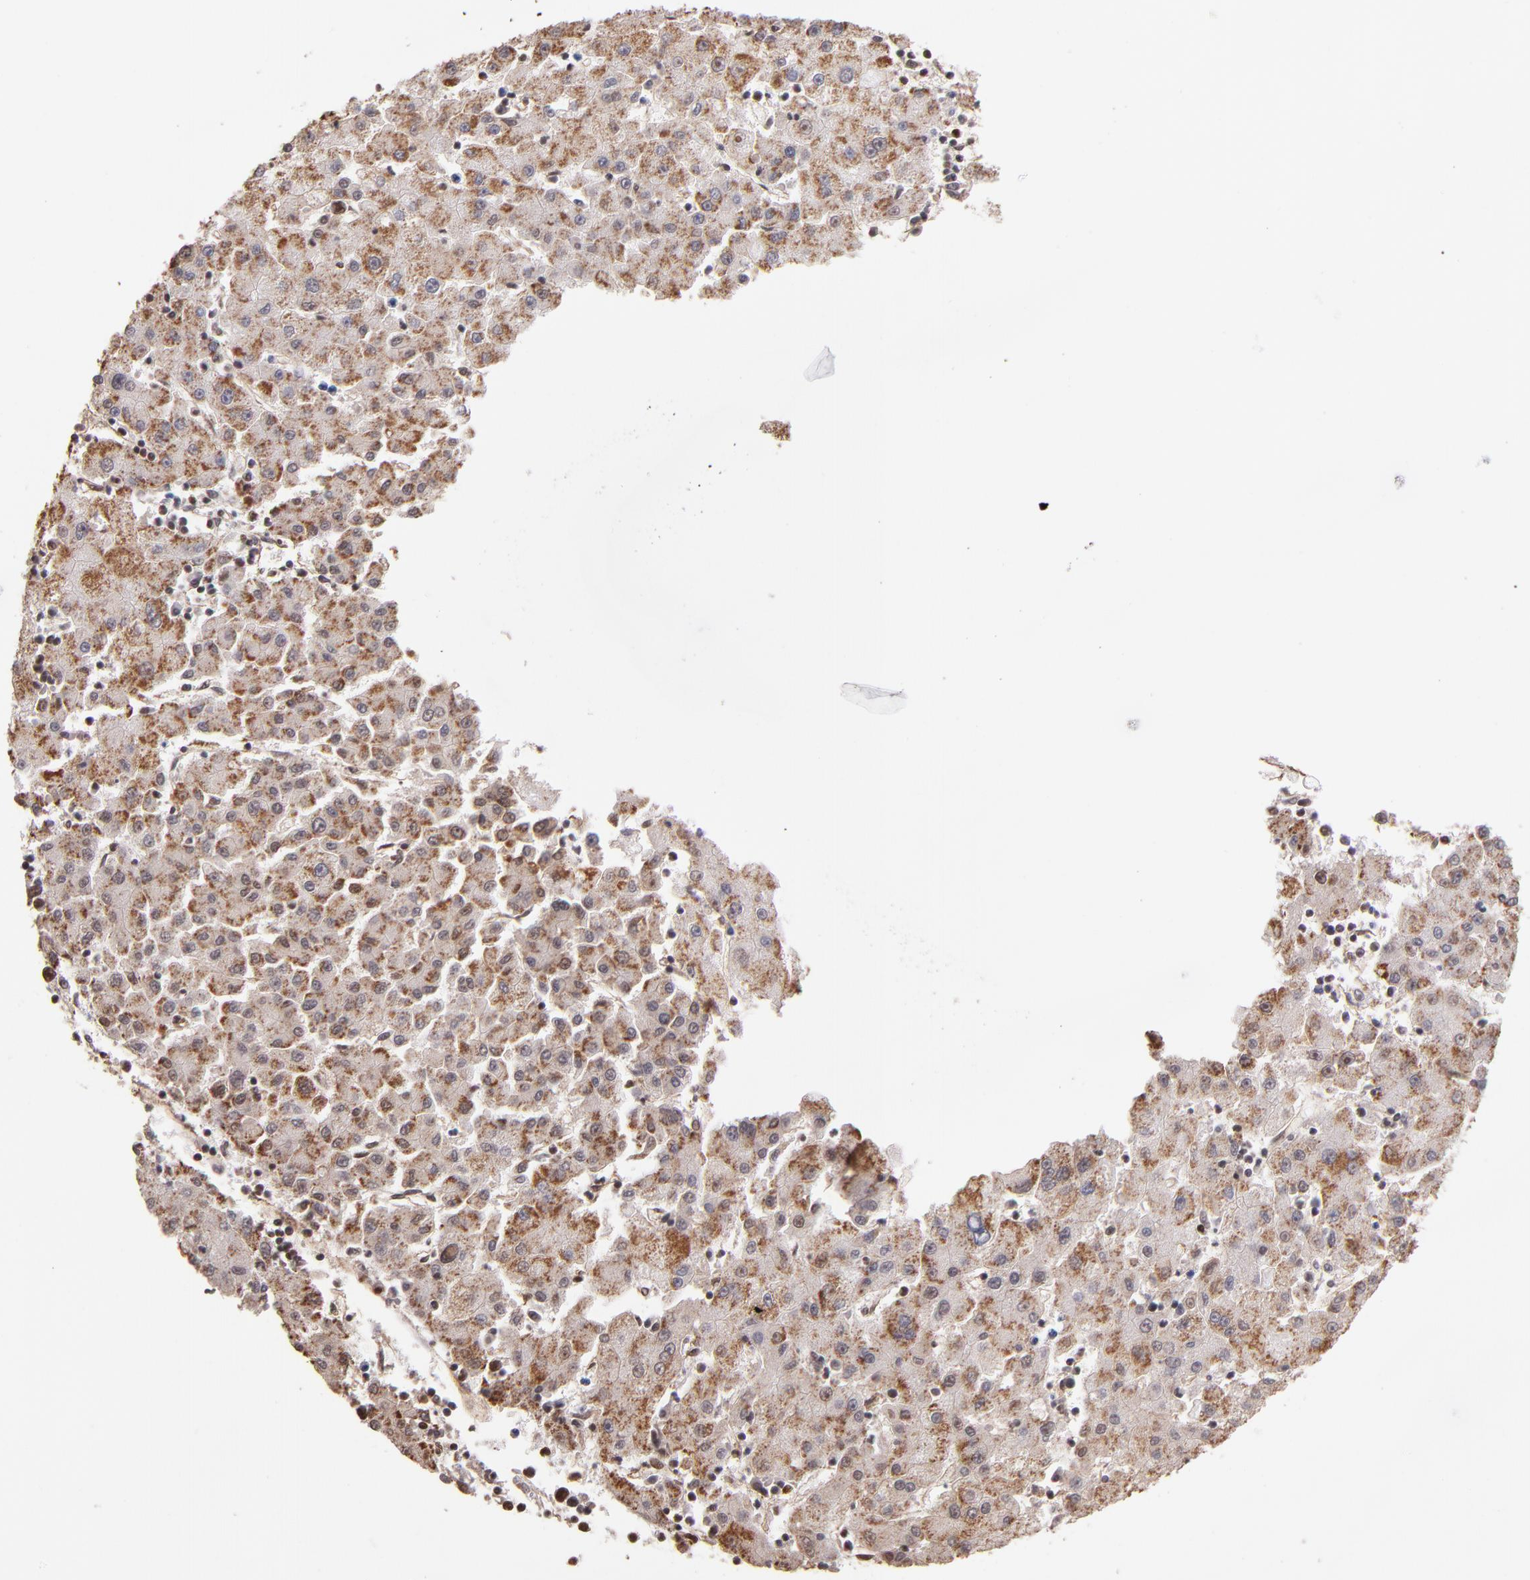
{"staining": {"intensity": "weak", "quantity": "<25%", "location": "cytoplasmic/membranous"}, "tissue": "liver cancer", "cell_type": "Tumor cells", "image_type": "cancer", "snomed": [{"axis": "morphology", "description": "Carcinoma, Hepatocellular, NOS"}, {"axis": "topography", "description": "Liver"}], "caption": "Micrograph shows no significant protein positivity in tumor cells of liver cancer.", "gene": "TERF2", "patient": {"sex": "male", "age": 72}}